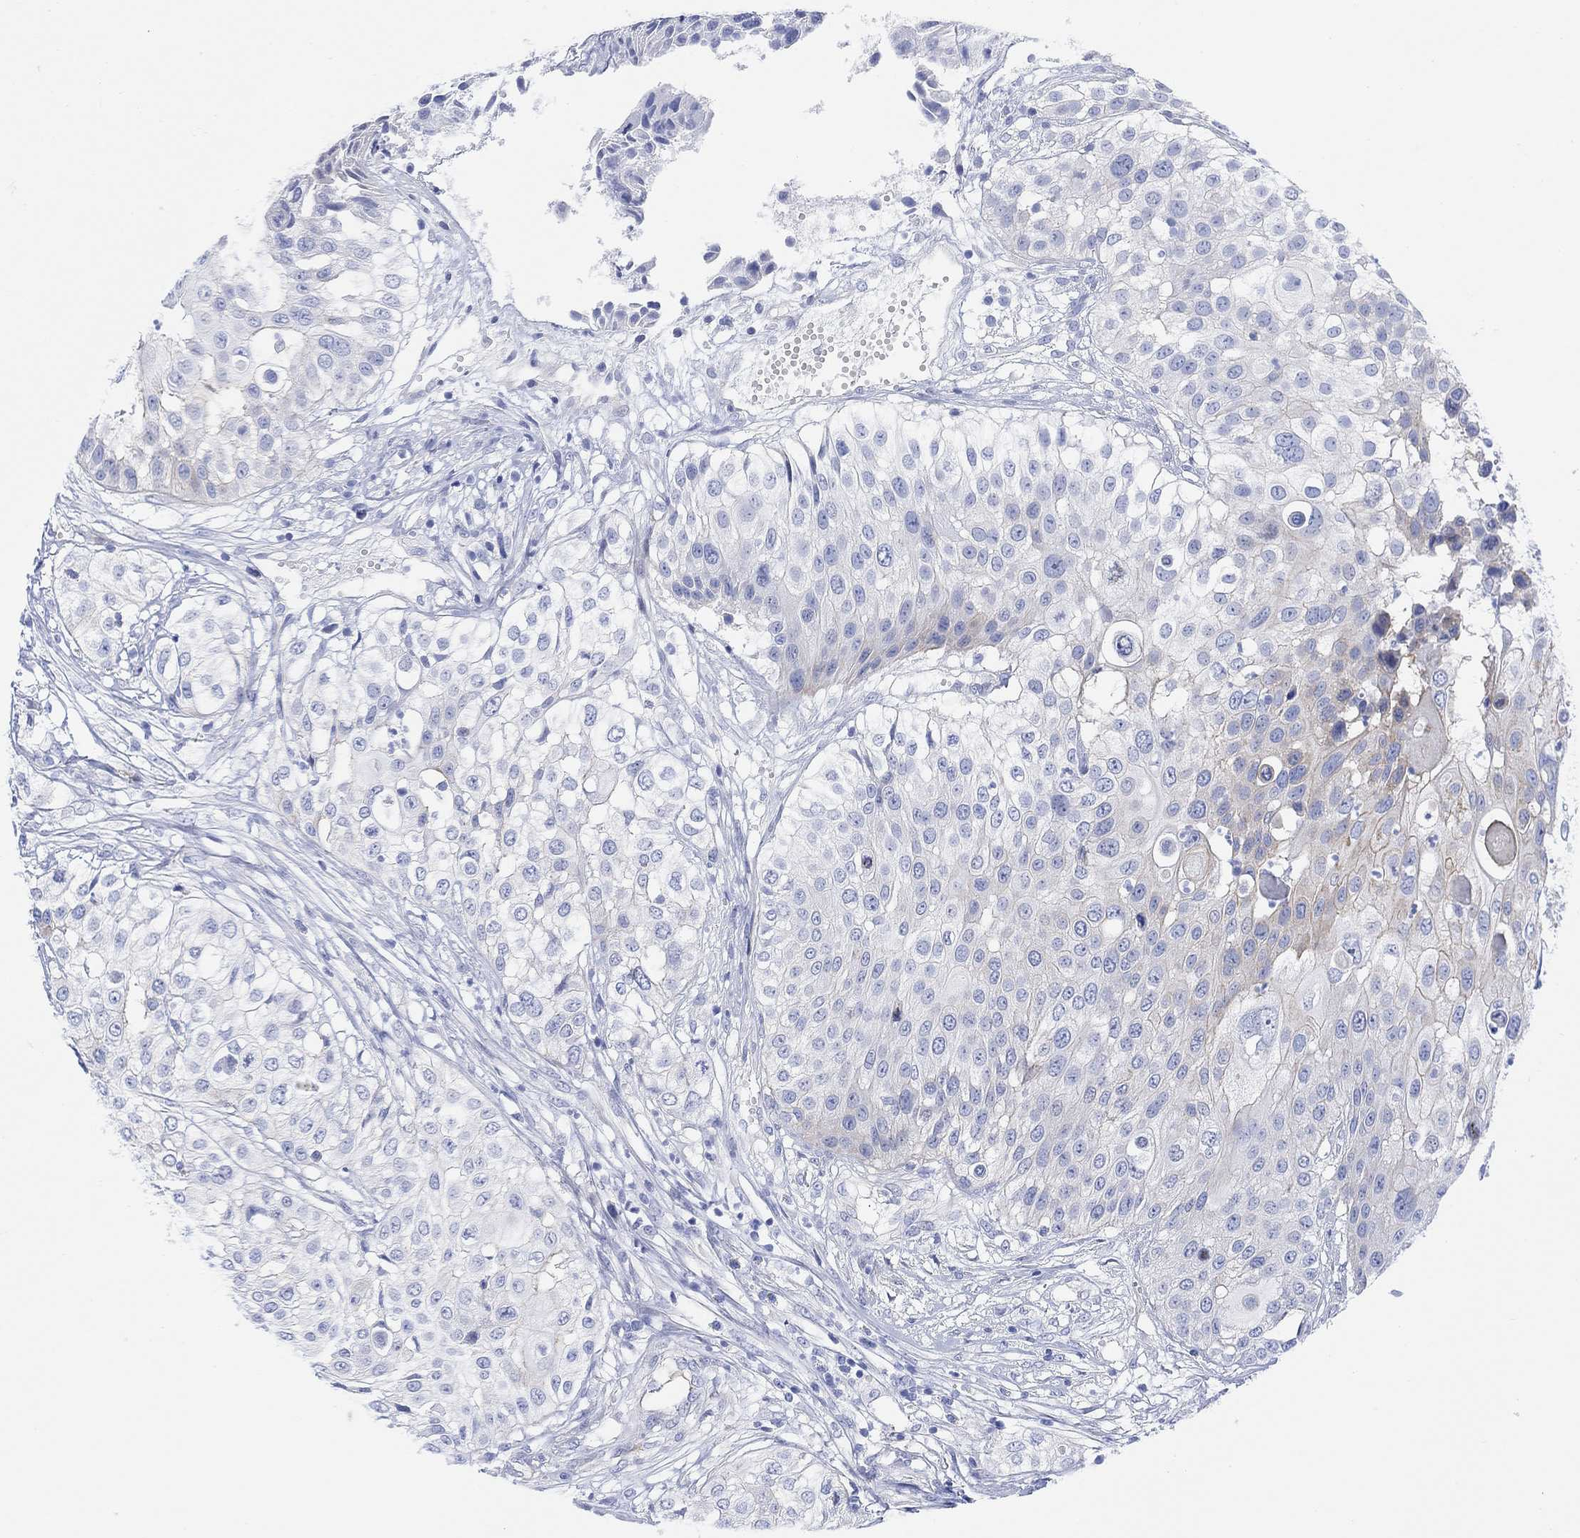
{"staining": {"intensity": "negative", "quantity": "none", "location": "none"}, "tissue": "urothelial cancer", "cell_type": "Tumor cells", "image_type": "cancer", "snomed": [{"axis": "morphology", "description": "Urothelial carcinoma, High grade"}, {"axis": "topography", "description": "Urinary bladder"}], "caption": "Tumor cells are negative for brown protein staining in urothelial cancer.", "gene": "TLDC2", "patient": {"sex": "female", "age": 79}}